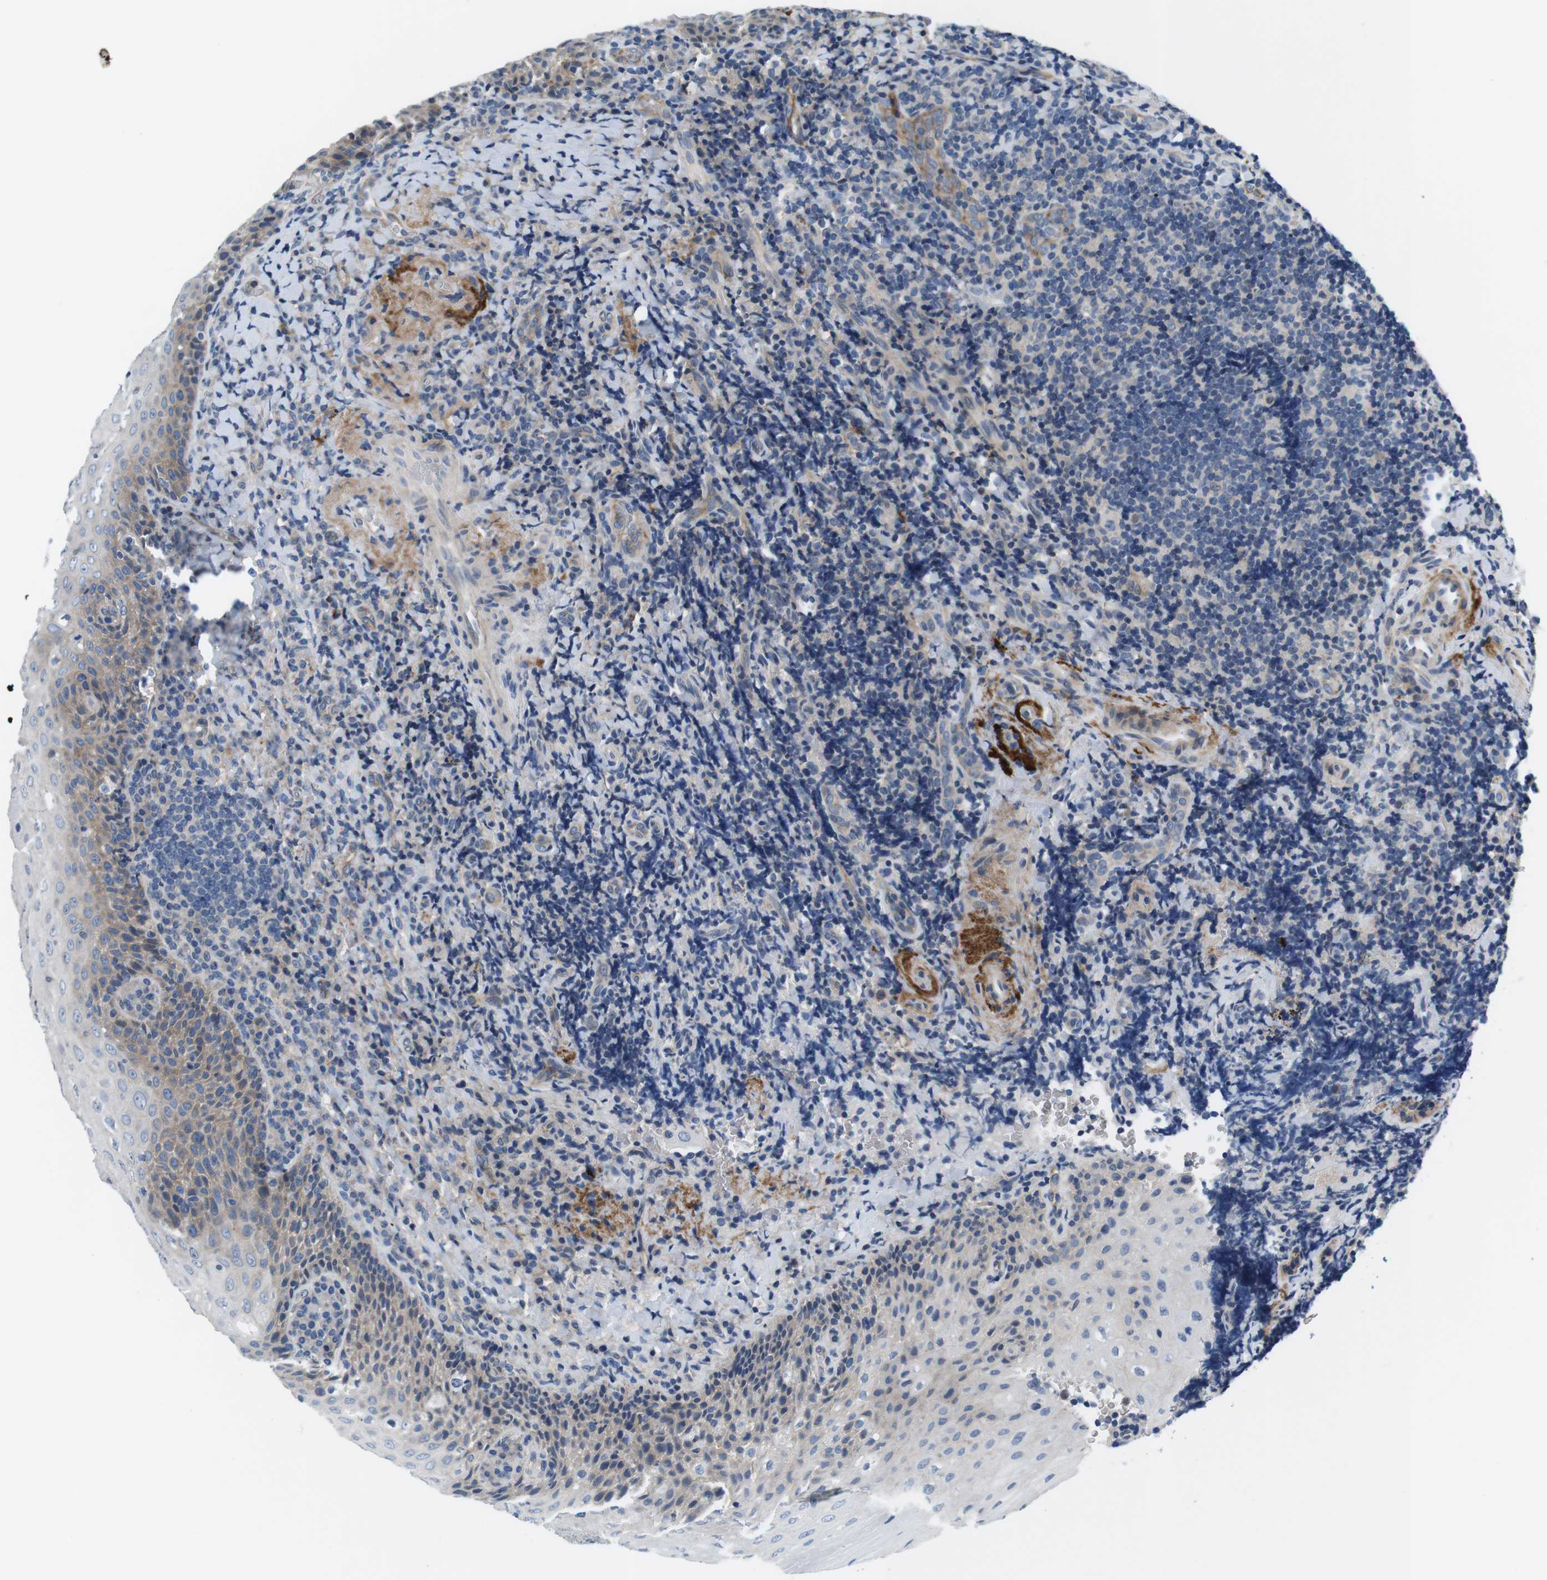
{"staining": {"intensity": "negative", "quantity": "none", "location": "none"}, "tissue": "tonsil", "cell_type": "Germinal center cells", "image_type": "normal", "snomed": [{"axis": "morphology", "description": "Normal tissue, NOS"}, {"axis": "topography", "description": "Tonsil"}], "caption": "IHC histopathology image of unremarkable tonsil stained for a protein (brown), which exhibits no positivity in germinal center cells.", "gene": "SLC30A1", "patient": {"sex": "male", "age": 37}}